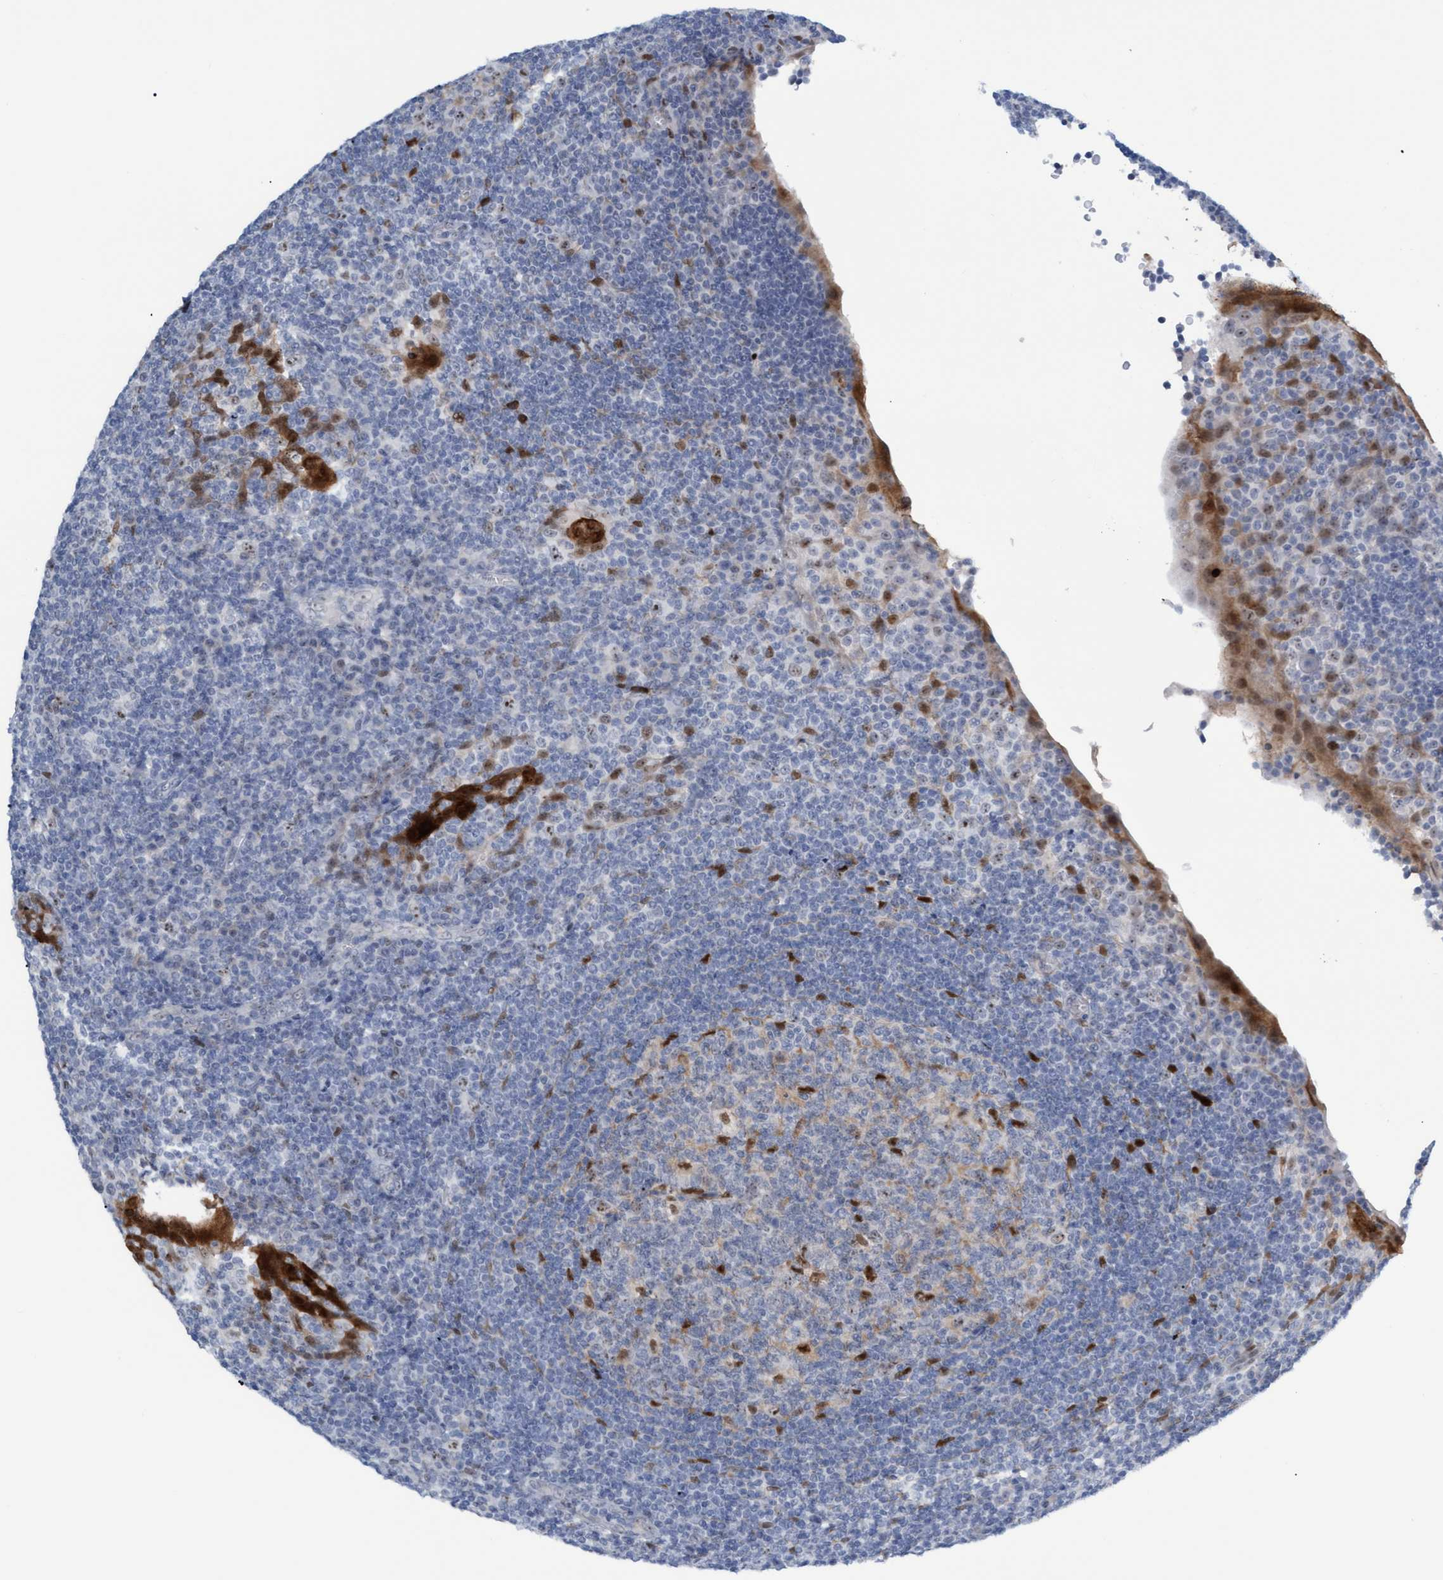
{"staining": {"intensity": "strong", "quantity": "<25%", "location": "nuclear"}, "tissue": "tonsil", "cell_type": "Germinal center cells", "image_type": "normal", "snomed": [{"axis": "morphology", "description": "Normal tissue, NOS"}, {"axis": "topography", "description": "Tonsil"}], "caption": "An IHC histopathology image of unremarkable tissue is shown. Protein staining in brown shows strong nuclear positivity in tonsil within germinal center cells.", "gene": "PINX1", "patient": {"sex": "male", "age": 37}}